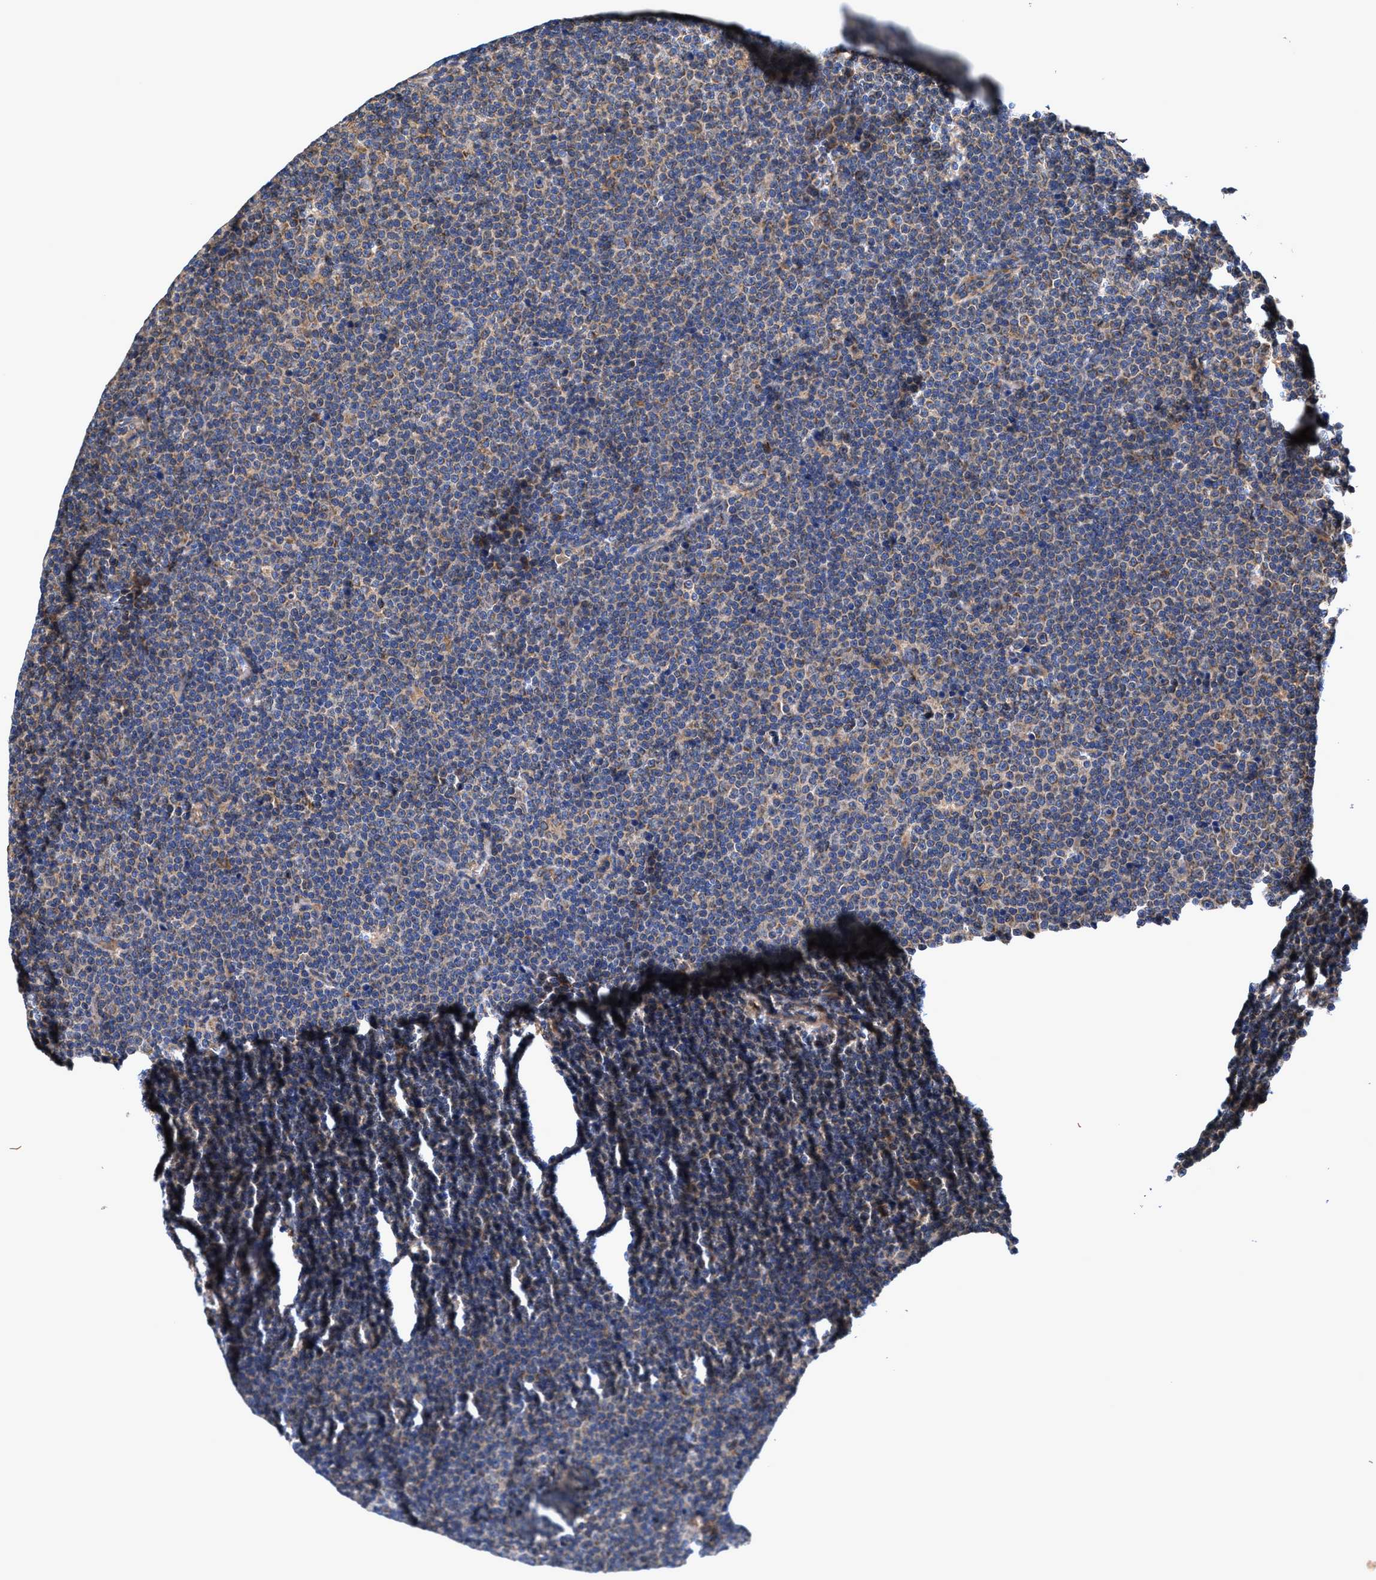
{"staining": {"intensity": "moderate", "quantity": "<25%", "location": "cytoplasmic/membranous"}, "tissue": "lymphoma", "cell_type": "Tumor cells", "image_type": "cancer", "snomed": [{"axis": "morphology", "description": "Malignant lymphoma, non-Hodgkin's type, Low grade"}, {"axis": "topography", "description": "Lymph node"}], "caption": "Lymphoma stained for a protein exhibits moderate cytoplasmic/membranous positivity in tumor cells.", "gene": "EFNA4", "patient": {"sex": "female", "age": 67}}